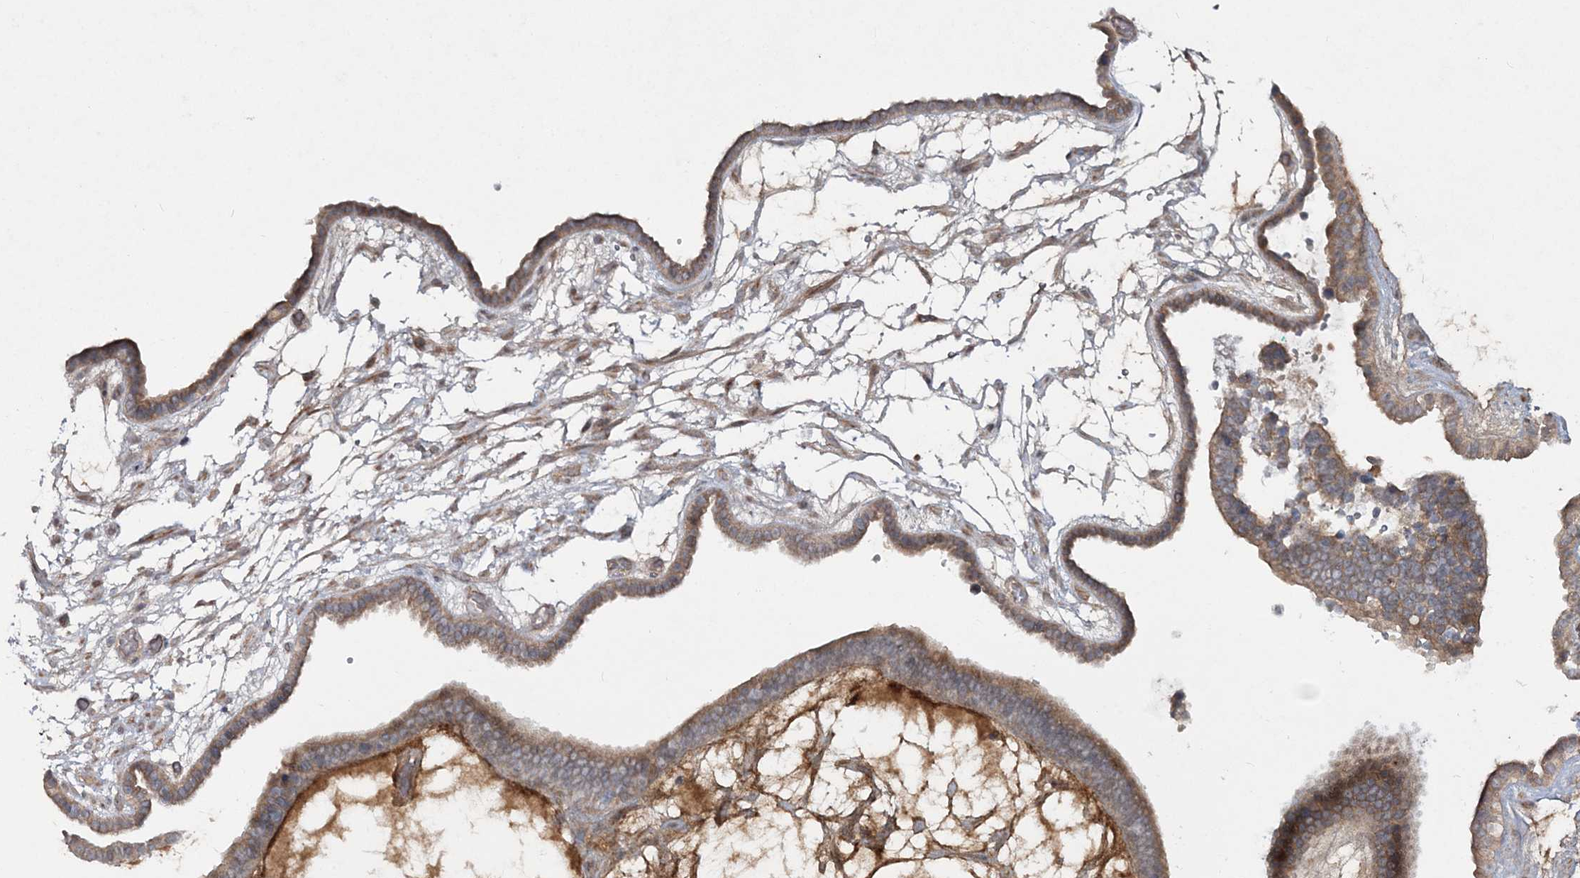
{"staining": {"intensity": "moderate", "quantity": ">75%", "location": "cytoplasmic/membranous"}, "tissue": "ovarian cancer", "cell_type": "Tumor cells", "image_type": "cancer", "snomed": [{"axis": "morphology", "description": "Cystadenocarcinoma, serous, NOS"}, {"axis": "topography", "description": "Ovary"}], "caption": "Moderate cytoplasmic/membranous protein staining is present in about >75% of tumor cells in ovarian cancer (serous cystadenocarcinoma).", "gene": "MOCS2", "patient": {"sex": "female", "age": 56}}